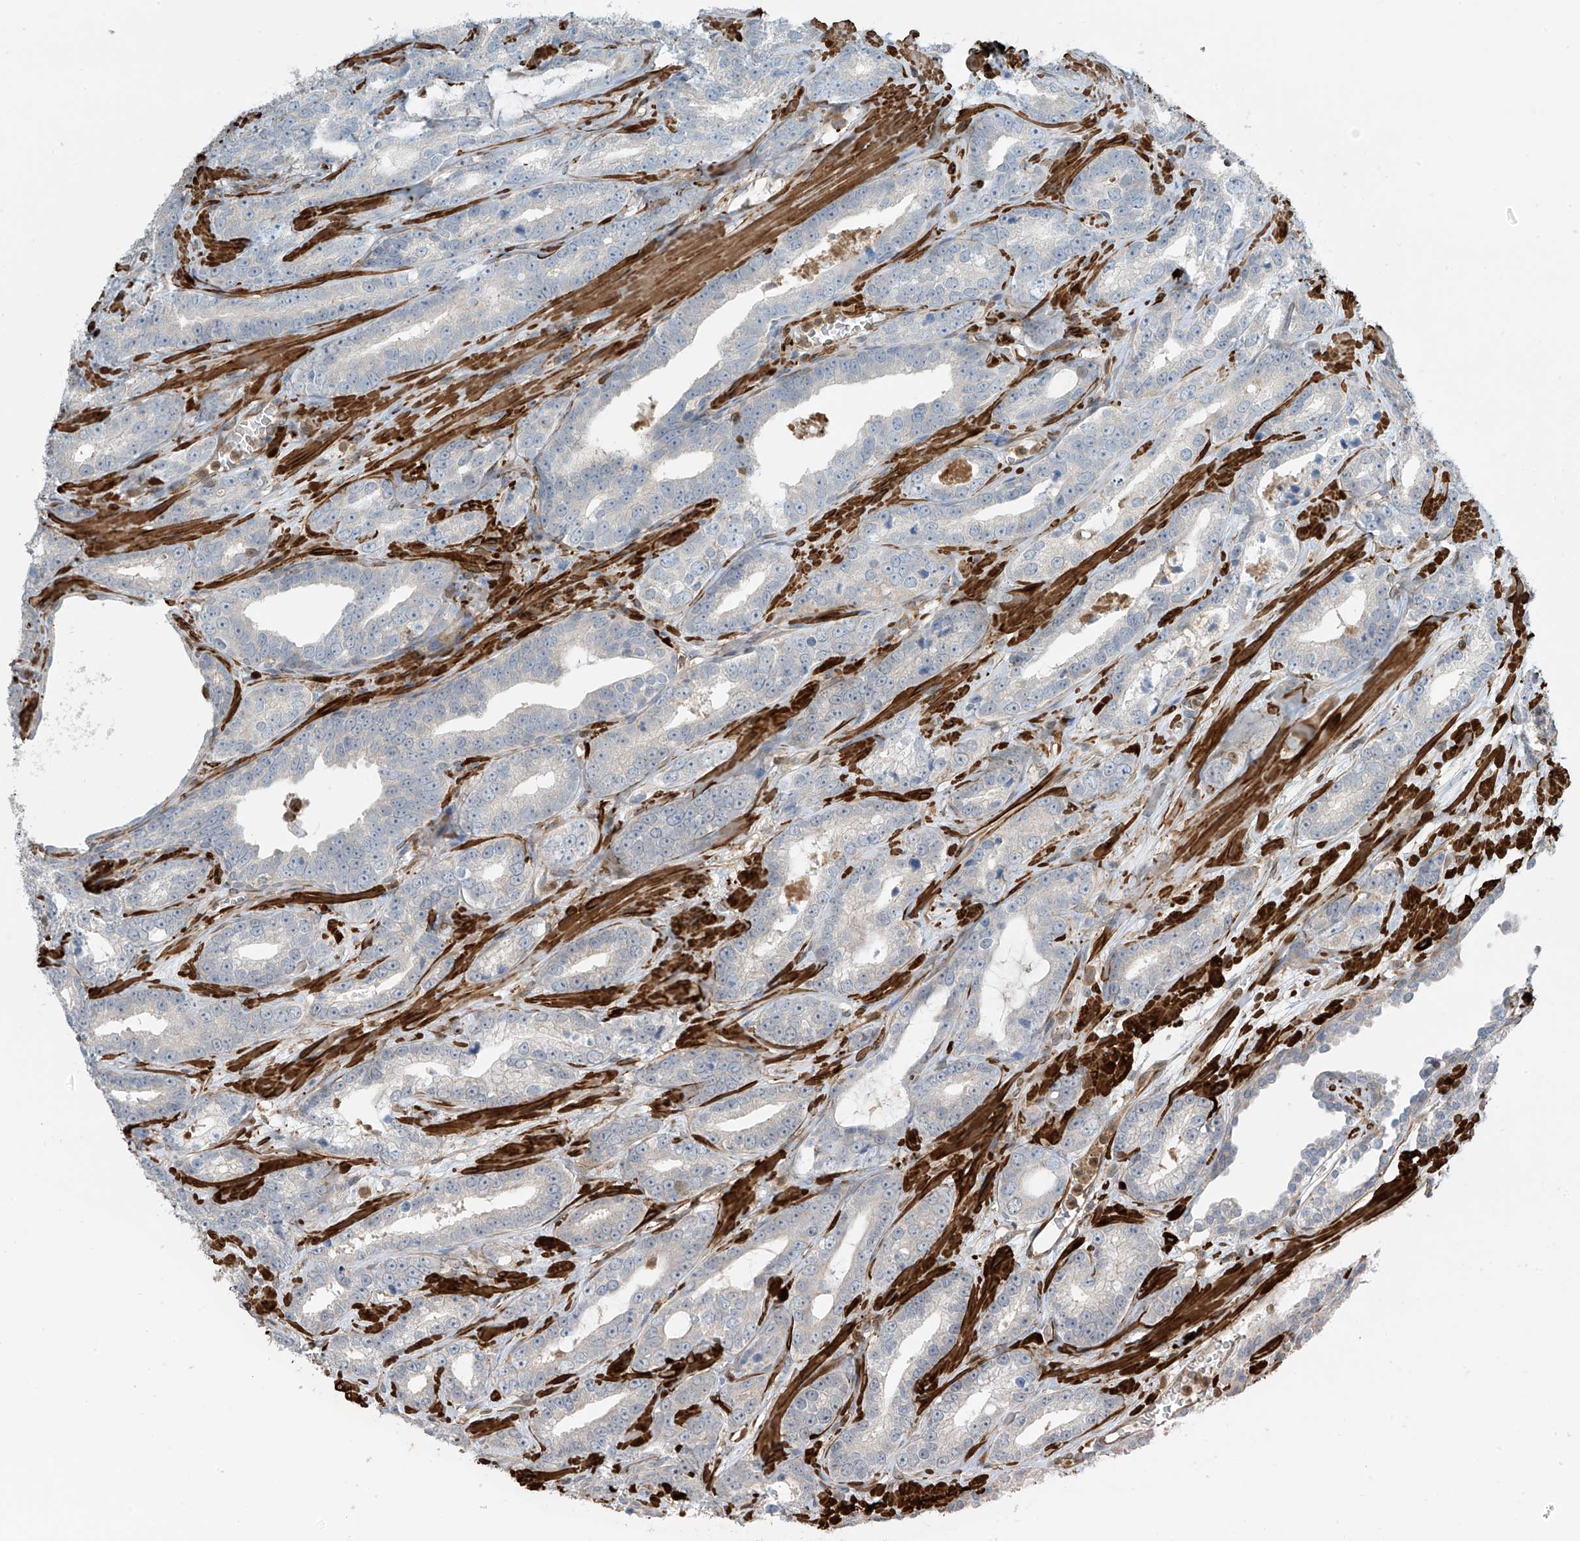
{"staining": {"intensity": "negative", "quantity": "none", "location": "none"}, "tissue": "prostate cancer", "cell_type": "Tumor cells", "image_type": "cancer", "snomed": [{"axis": "morphology", "description": "Adenocarcinoma, High grade"}, {"axis": "topography", "description": "Prostate"}], "caption": "Immunohistochemistry (IHC) micrograph of neoplastic tissue: human prostate cancer (adenocarcinoma (high-grade)) stained with DAB (3,3'-diaminobenzidine) shows no significant protein positivity in tumor cells.", "gene": "SH3BGRL3", "patient": {"sex": "male", "age": 62}}